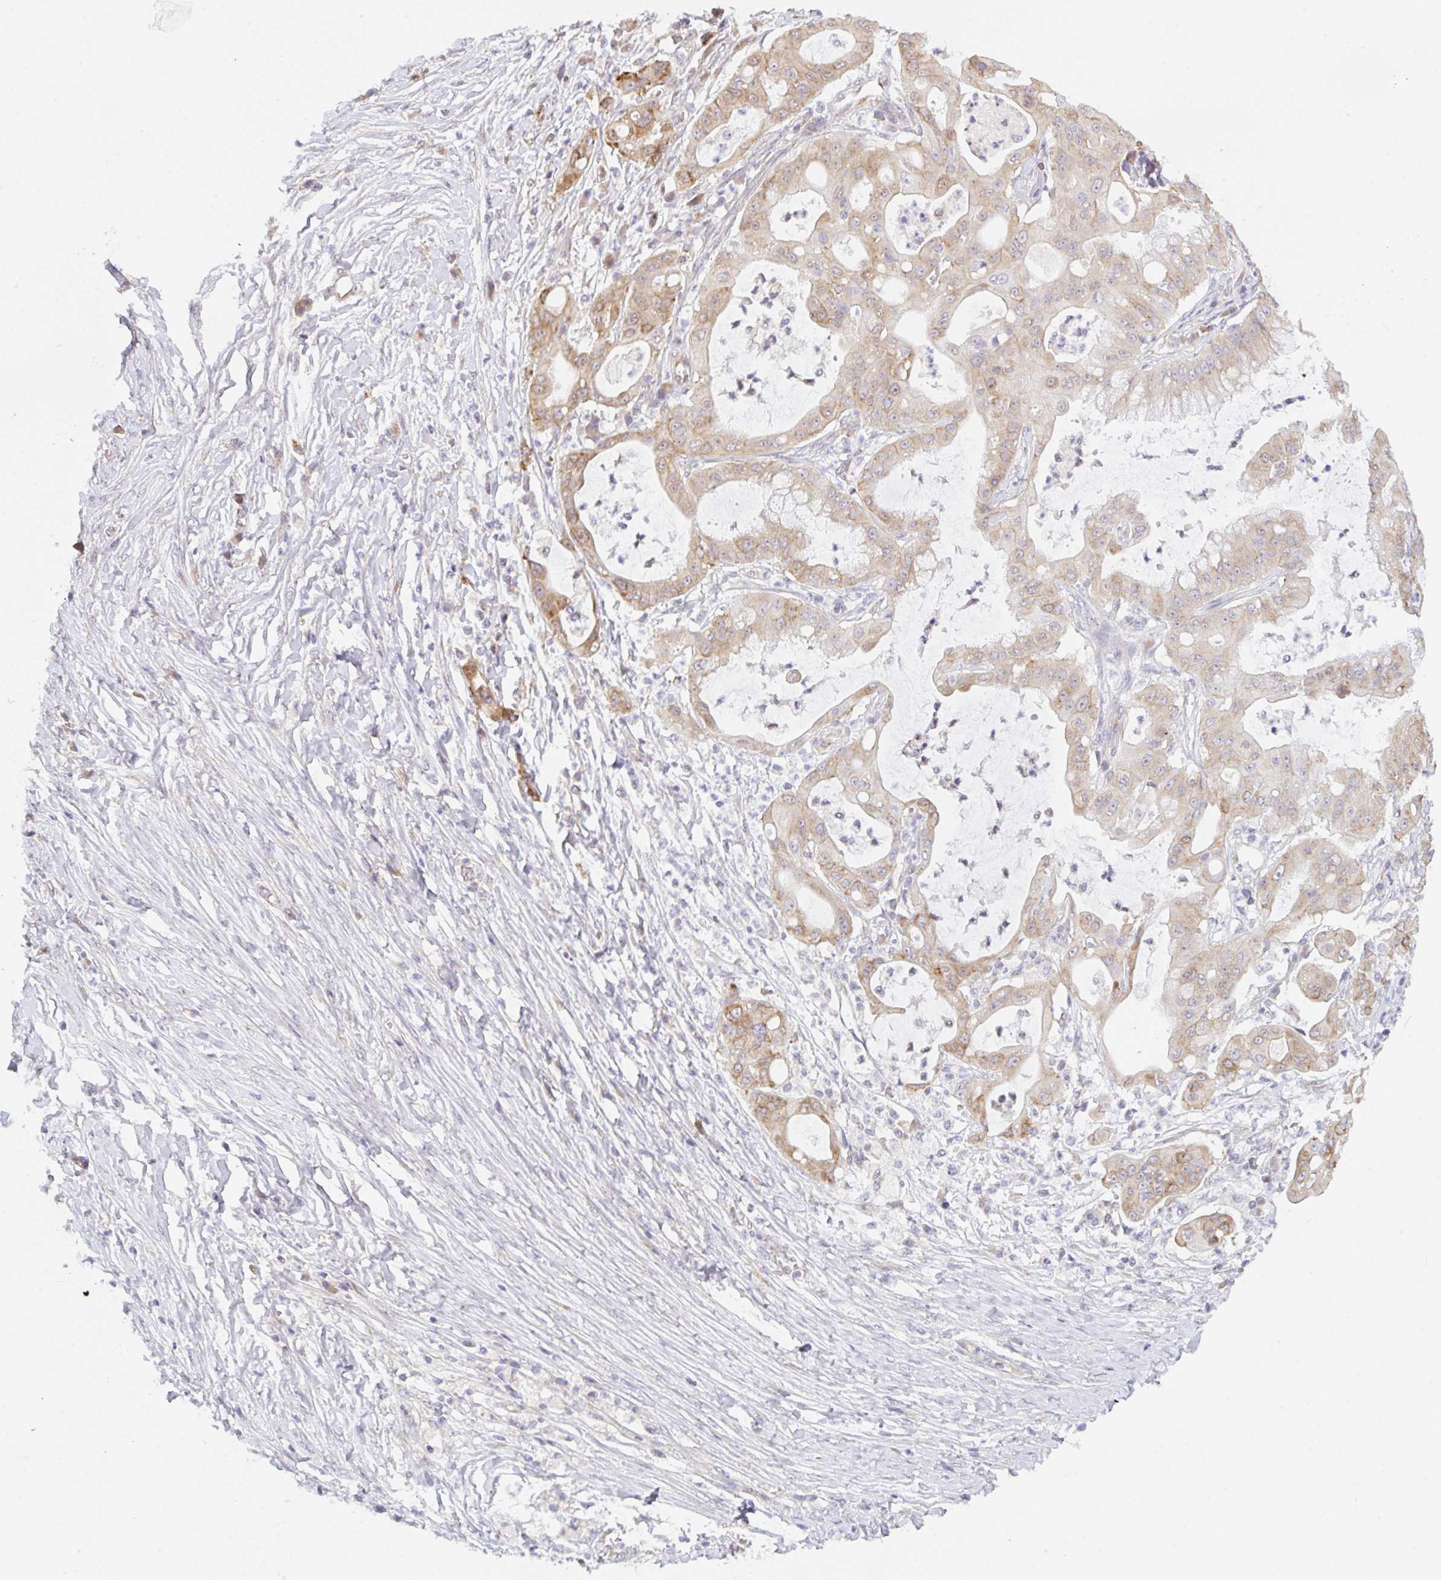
{"staining": {"intensity": "weak", "quantity": "25%-75%", "location": "cytoplasmic/membranous"}, "tissue": "ovarian cancer", "cell_type": "Tumor cells", "image_type": "cancer", "snomed": [{"axis": "morphology", "description": "Cystadenocarcinoma, mucinous, NOS"}, {"axis": "topography", "description": "Ovary"}], "caption": "This histopathology image displays IHC staining of ovarian mucinous cystadenocarcinoma, with low weak cytoplasmic/membranous staining in about 25%-75% of tumor cells.", "gene": "TBPL2", "patient": {"sex": "female", "age": 70}}